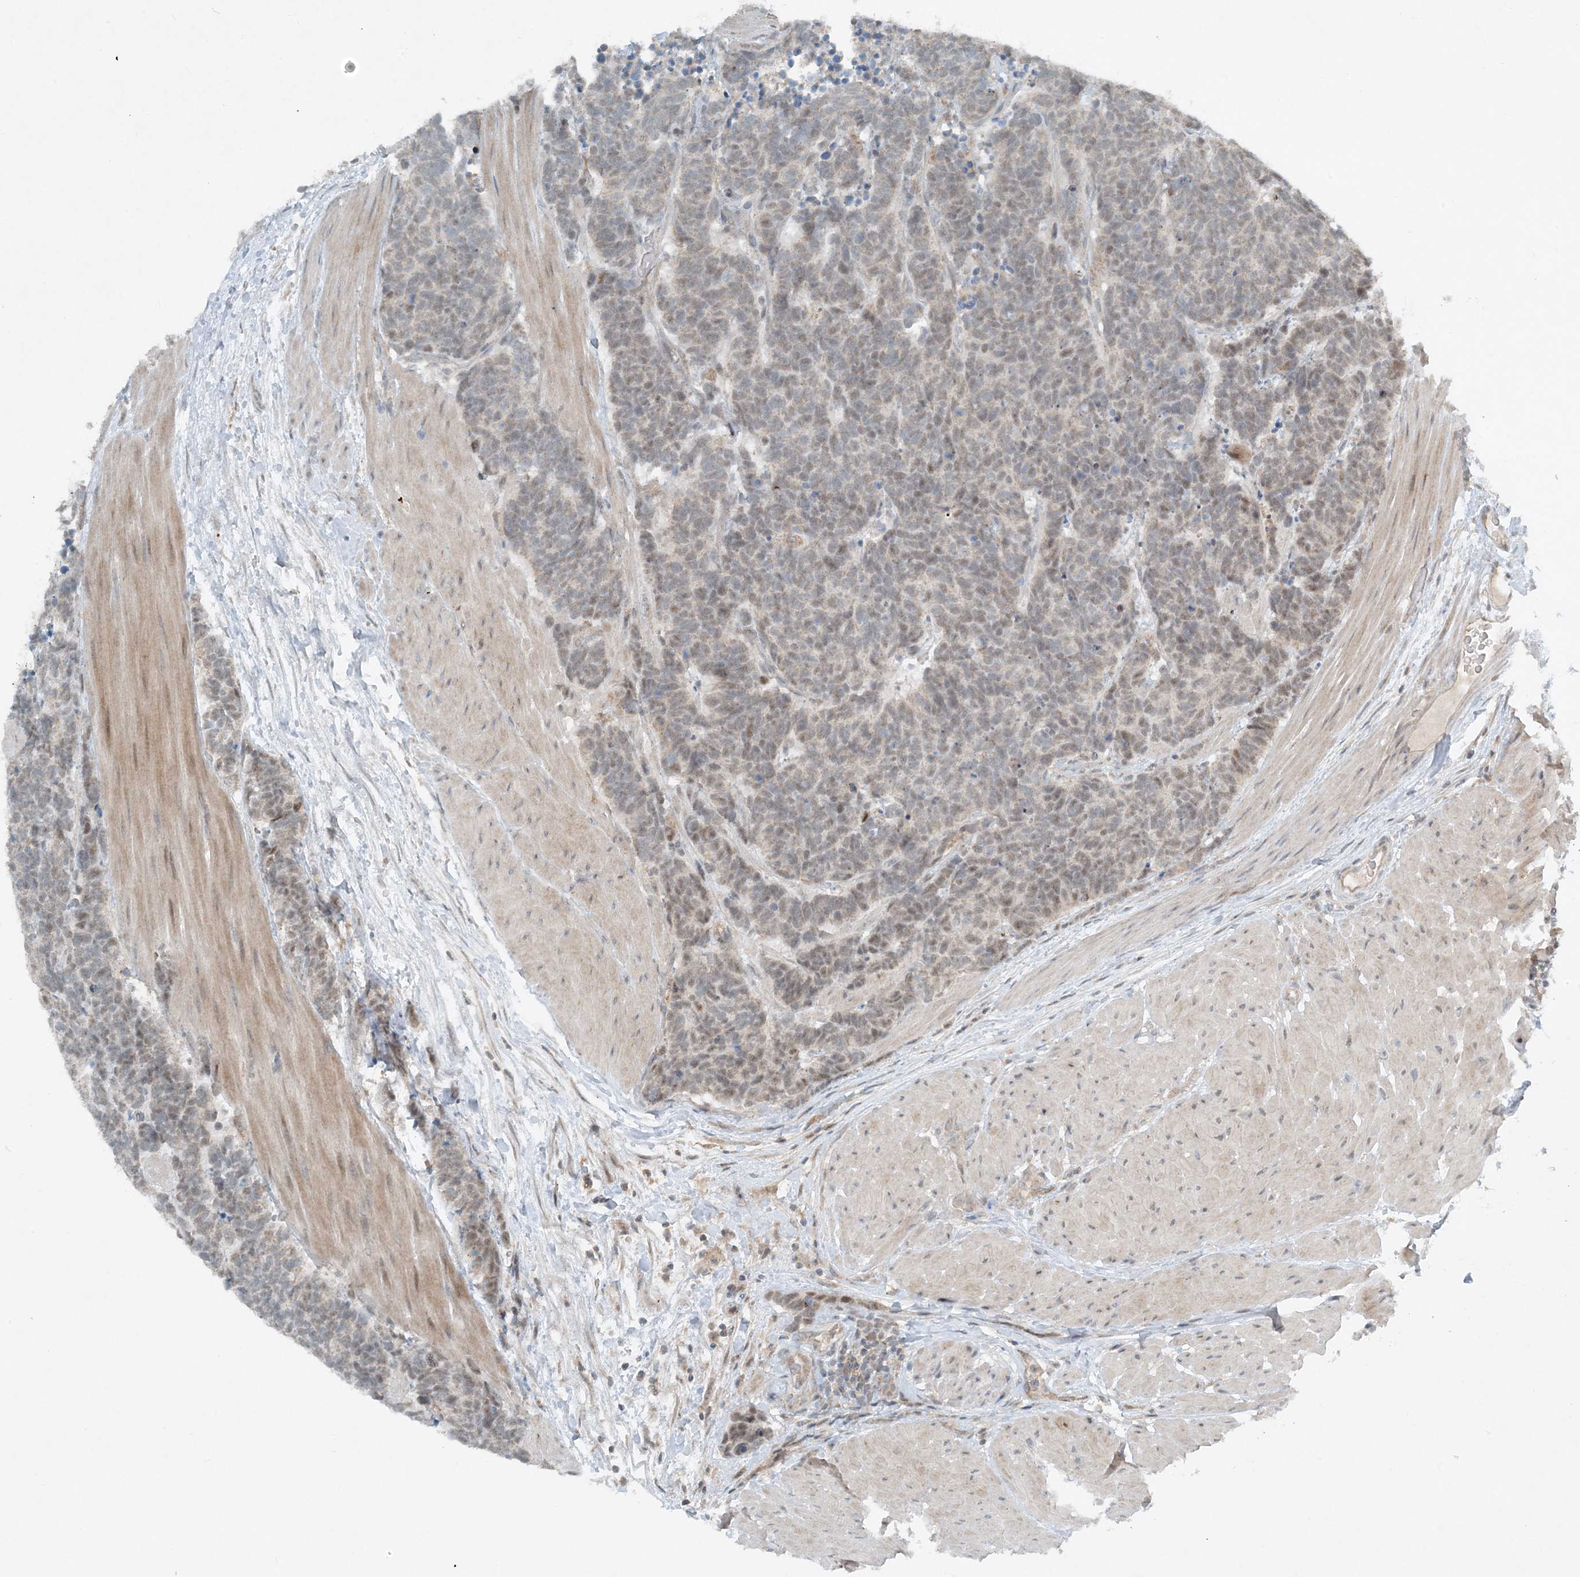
{"staining": {"intensity": "weak", "quantity": "25%-75%", "location": "nuclear"}, "tissue": "carcinoid", "cell_type": "Tumor cells", "image_type": "cancer", "snomed": [{"axis": "morphology", "description": "Carcinoma, NOS"}, {"axis": "morphology", "description": "Carcinoid, malignant, NOS"}, {"axis": "topography", "description": "Urinary bladder"}], "caption": "Immunohistochemical staining of carcinoma demonstrates low levels of weak nuclear staining in about 25%-75% of tumor cells. (DAB (3,3'-diaminobenzidine) = brown stain, brightfield microscopy at high magnification).", "gene": "MITD1", "patient": {"sex": "male", "age": 57}}